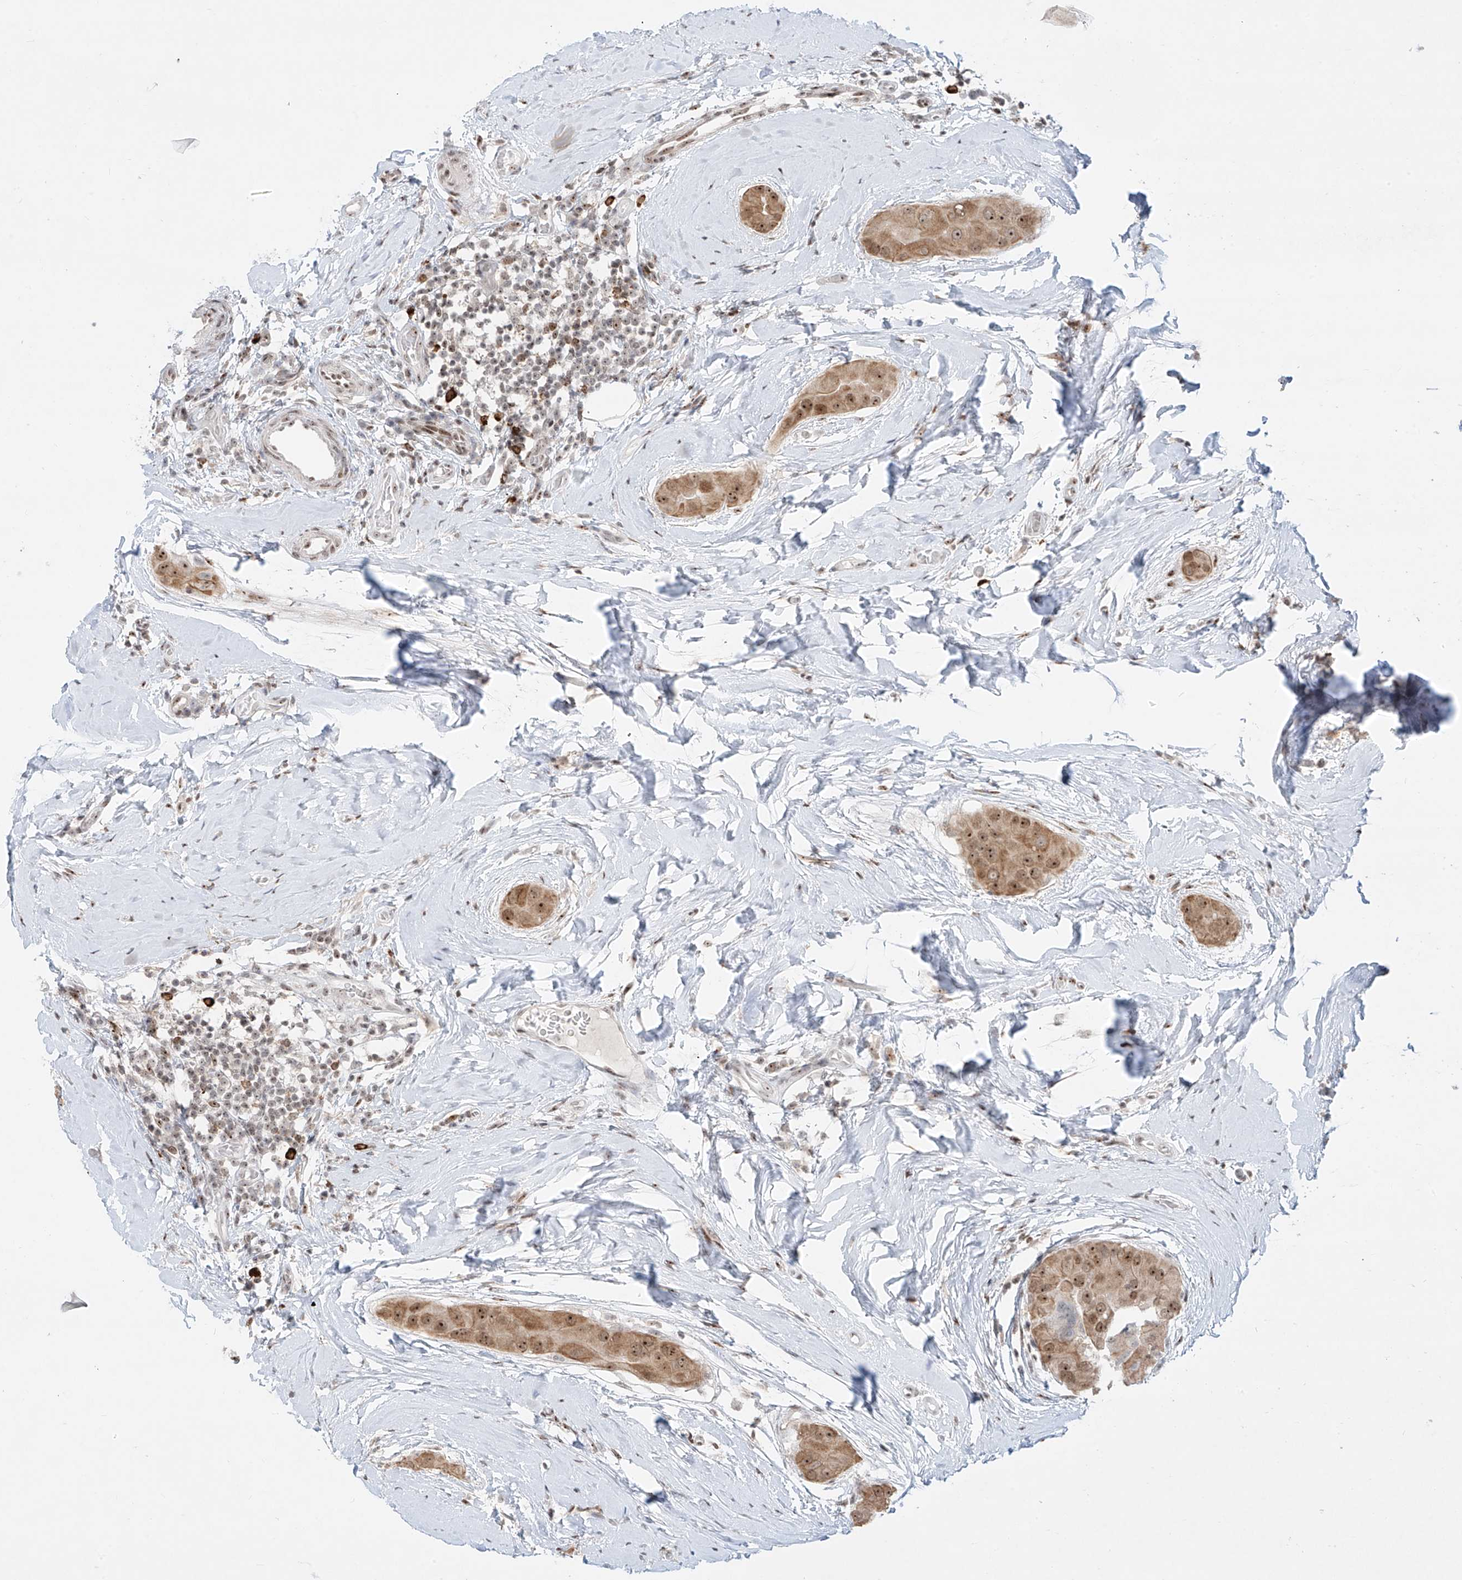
{"staining": {"intensity": "moderate", "quantity": ">75%", "location": "cytoplasmic/membranous,nuclear"}, "tissue": "thyroid cancer", "cell_type": "Tumor cells", "image_type": "cancer", "snomed": [{"axis": "morphology", "description": "Papillary adenocarcinoma, NOS"}, {"axis": "topography", "description": "Thyroid gland"}], "caption": "Human thyroid cancer (papillary adenocarcinoma) stained for a protein (brown) reveals moderate cytoplasmic/membranous and nuclear positive expression in about >75% of tumor cells.", "gene": "ZNF512", "patient": {"sex": "male", "age": 33}}